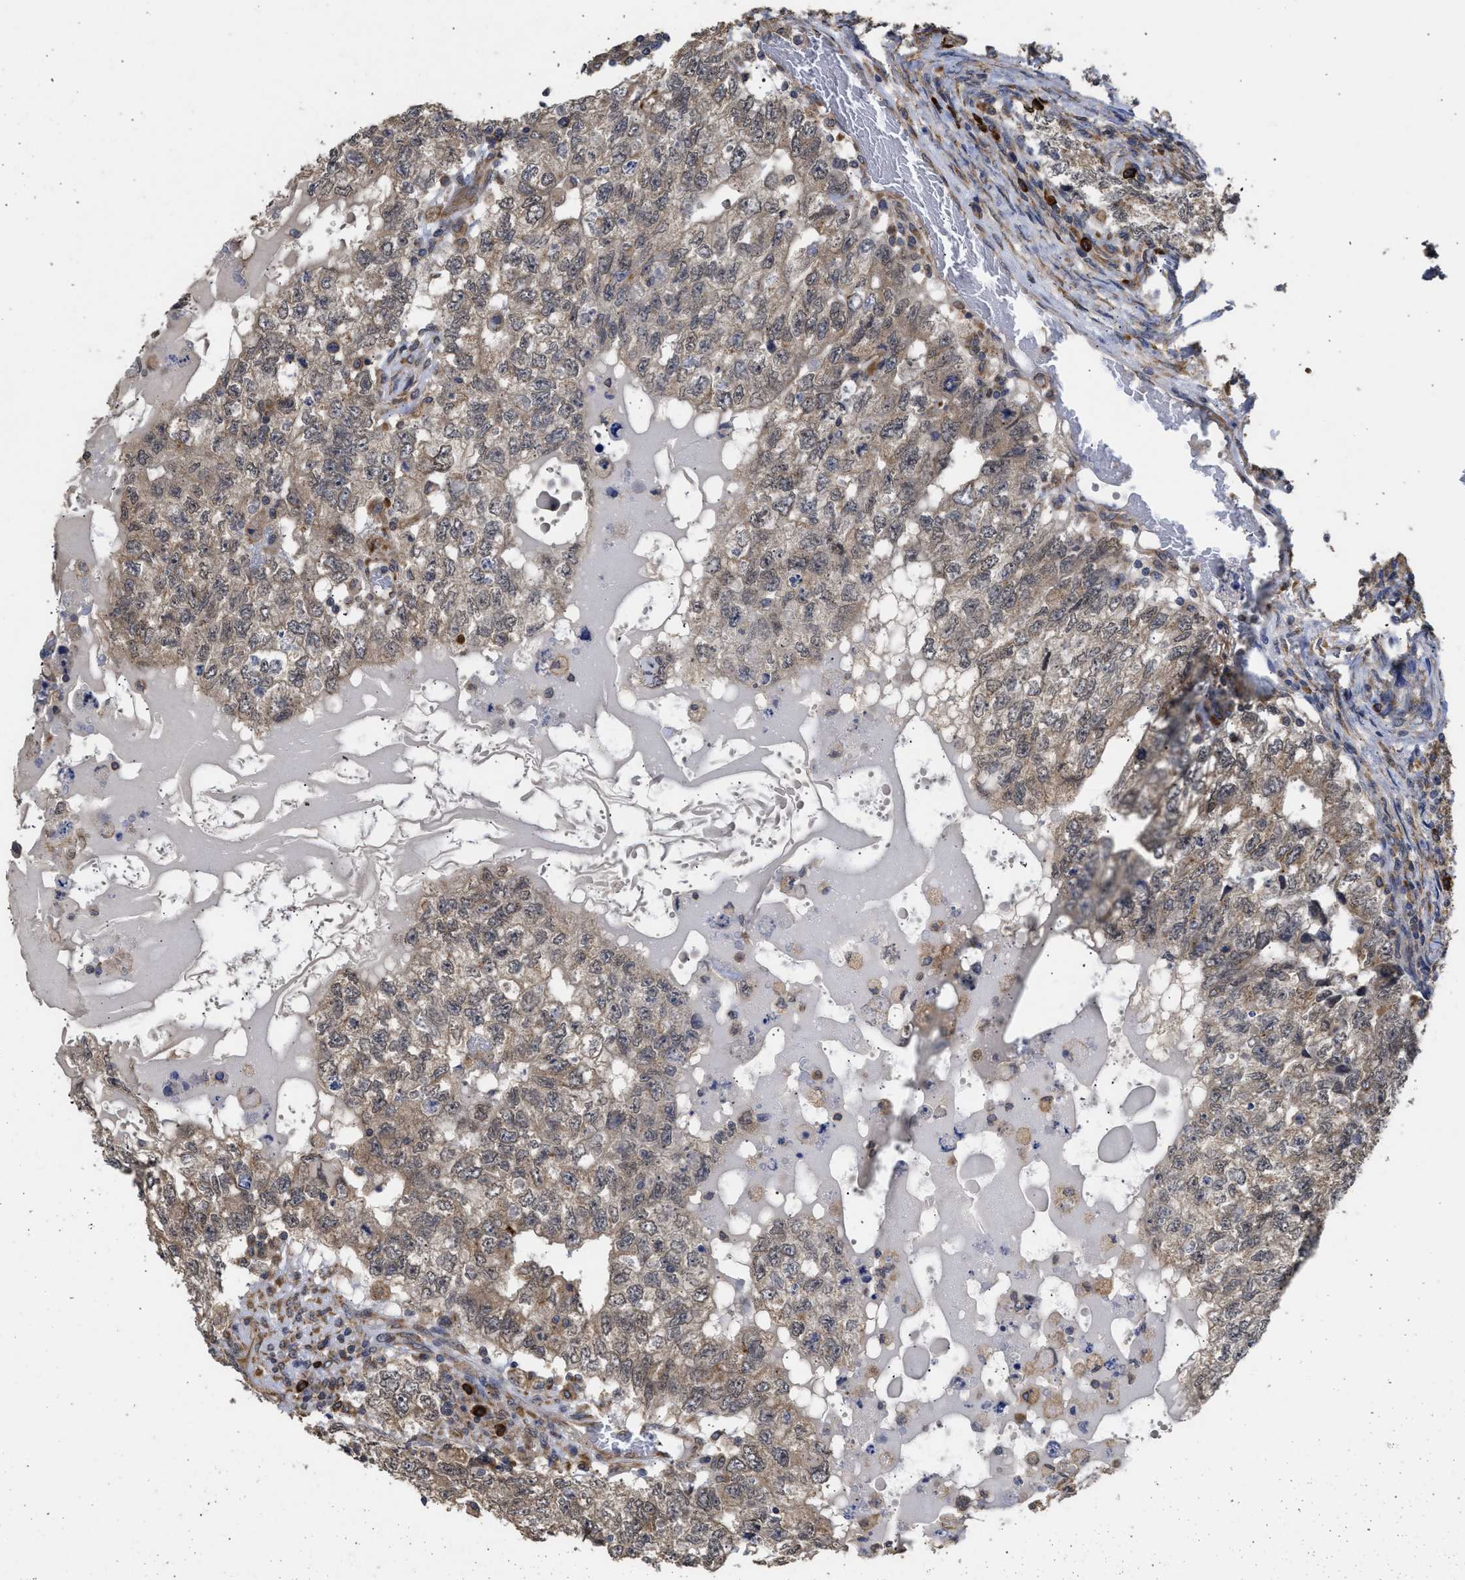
{"staining": {"intensity": "weak", "quantity": ">75%", "location": "cytoplasmic/membranous"}, "tissue": "testis cancer", "cell_type": "Tumor cells", "image_type": "cancer", "snomed": [{"axis": "morphology", "description": "Carcinoma, Embryonal, NOS"}, {"axis": "topography", "description": "Testis"}], "caption": "Immunohistochemical staining of embryonal carcinoma (testis) reveals low levels of weak cytoplasmic/membranous protein staining in about >75% of tumor cells.", "gene": "DNAJC1", "patient": {"sex": "male", "age": 36}}